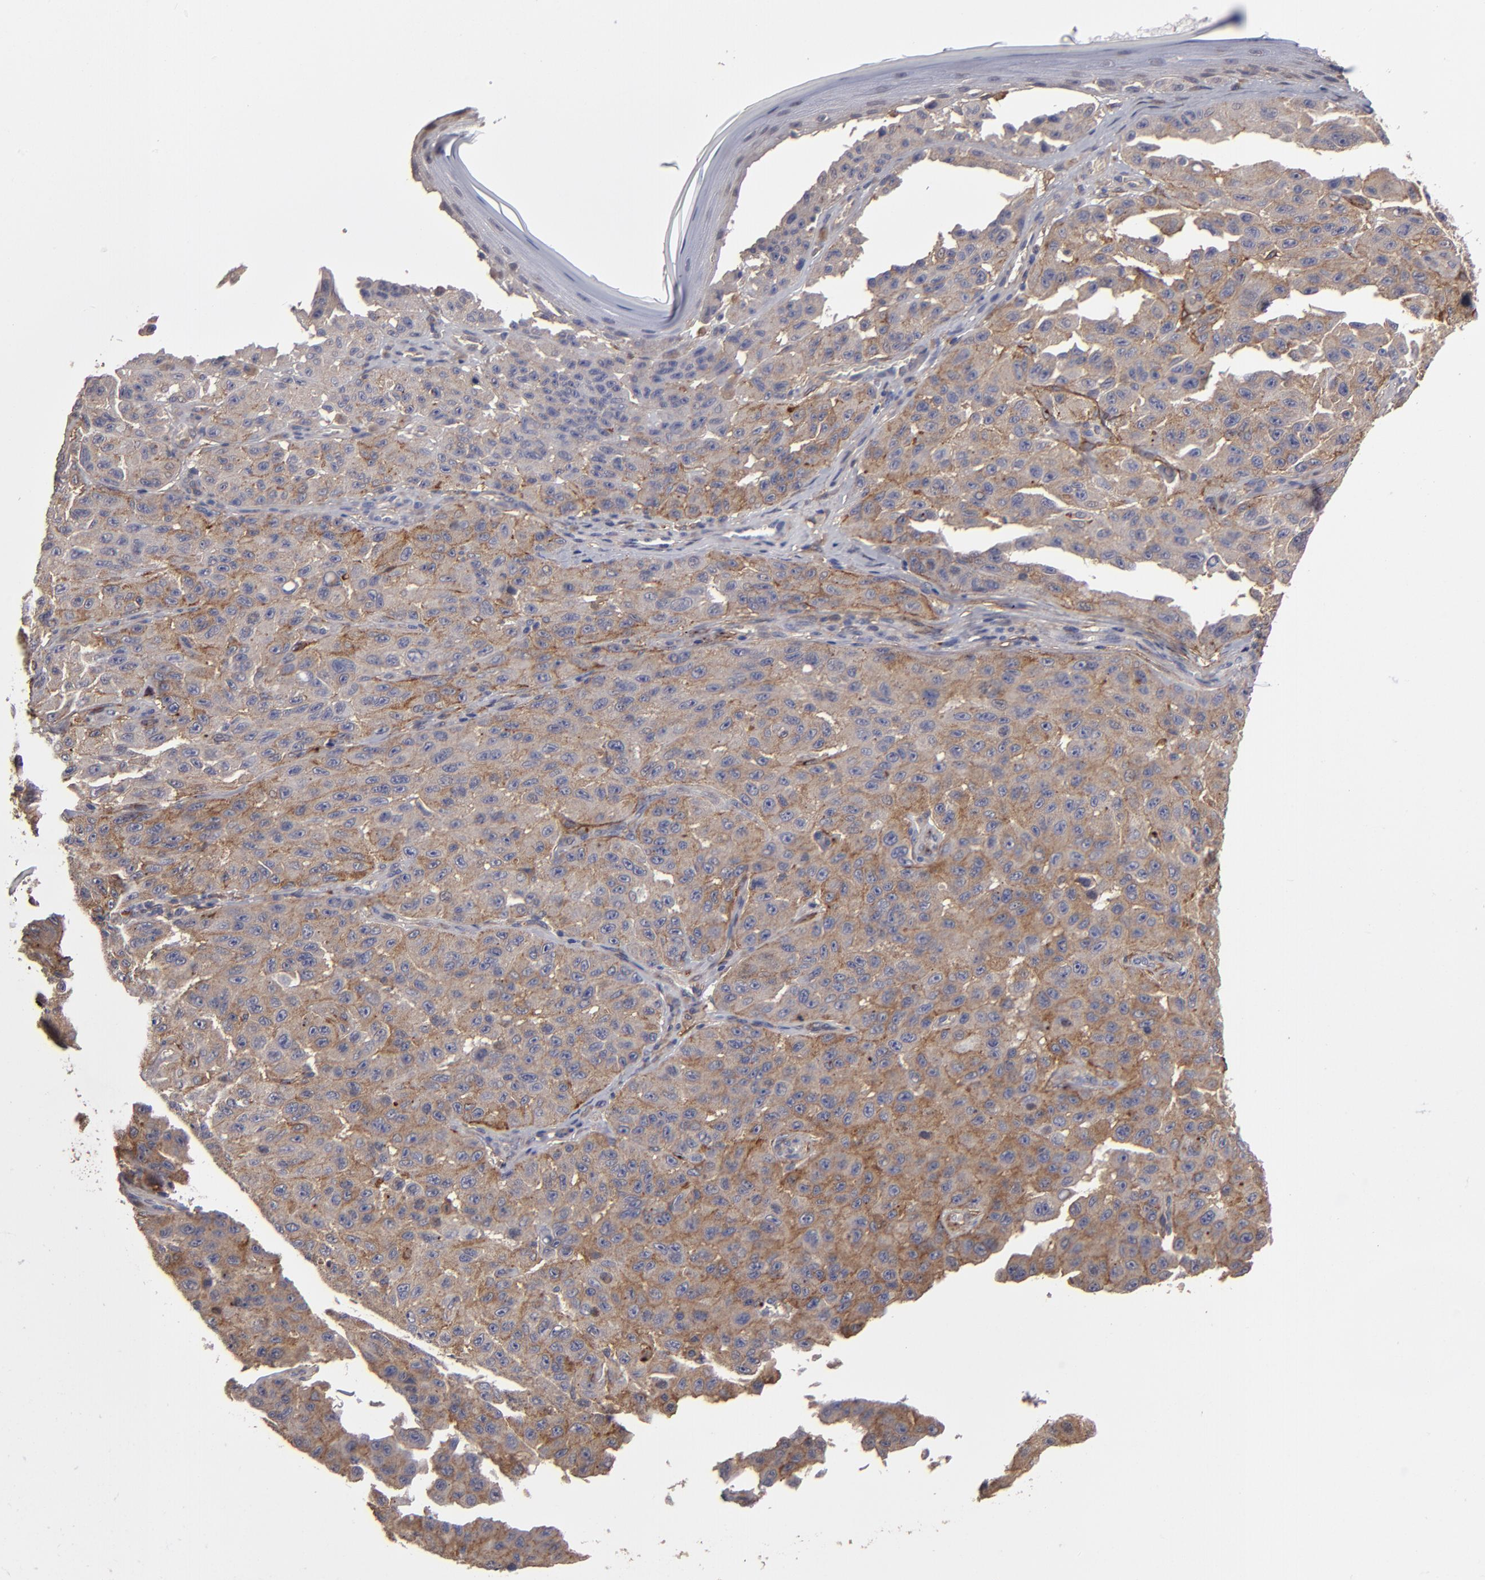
{"staining": {"intensity": "moderate", "quantity": ">75%", "location": "cytoplasmic/membranous"}, "tissue": "melanoma", "cell_type": "Tumor cells", "image_type": "cancer", "snomed": [{"axis": "morphology", "description": "Malignant melanoma, NOS"}, {"axis": "topography", "description": "Skin"}], "caption": "Human melanoma stained with a protein marker exhibits moderate staining in tumor cells.", "gene": "ITGB5", "patient": {"sex": "male", "age": 30}}